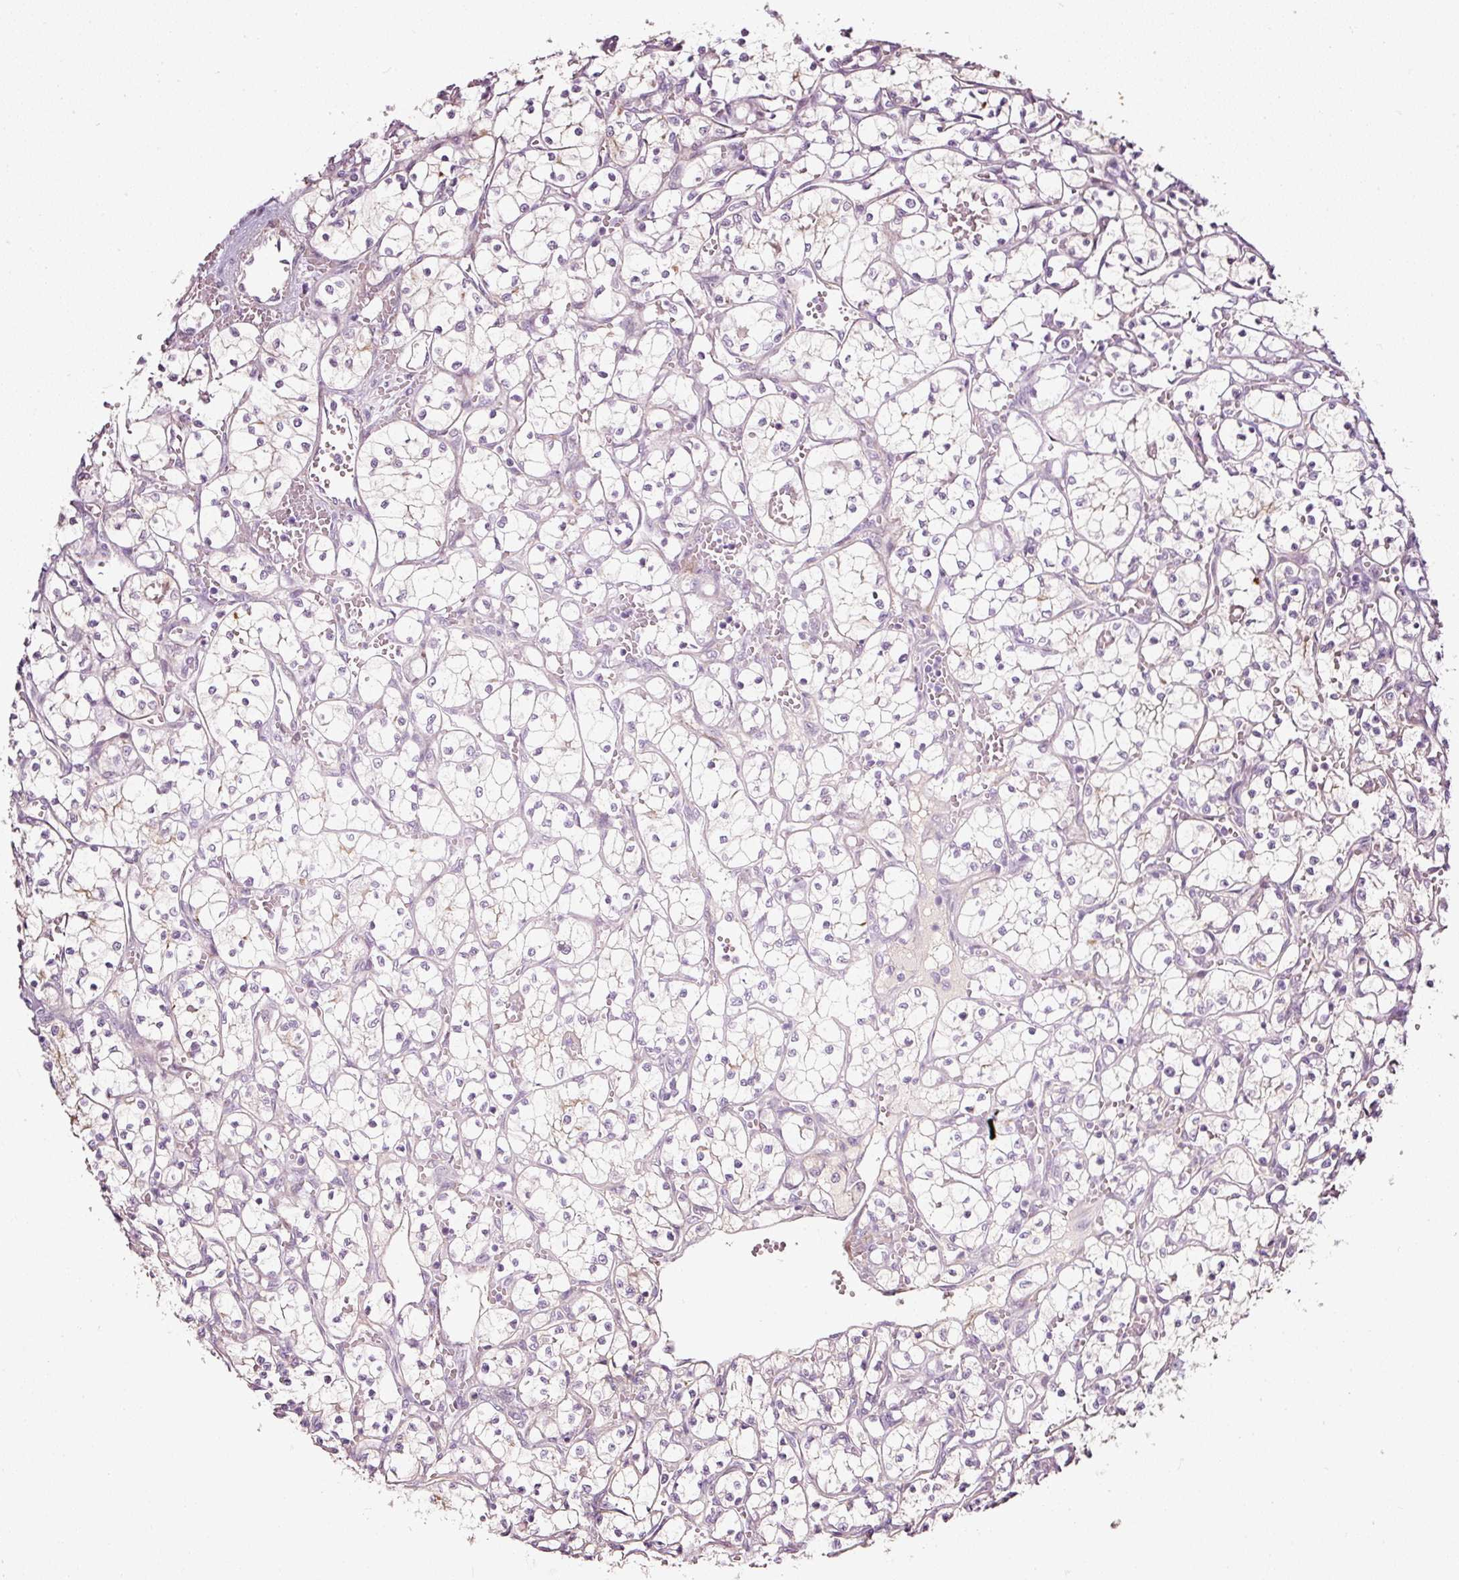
{"staining": {"intensity": "negative", "quantity": "none", "location": "none"}, "tissue": "renal cancer", "cell_type": "Tumor cells", "image_type": "cancer", "snomed": [{"axis": "morphology", "description": "Adenocarcinoma, NOS"}, {"axis": "topography", "description": "Kidney"}], "caption": "Immunohistochemistry (IHC) of adenocarcinoma (renal) displays no expression in tumor cells.", "gene": "TOGARAM1", "patient": {"sex": "female", "age": 69}}